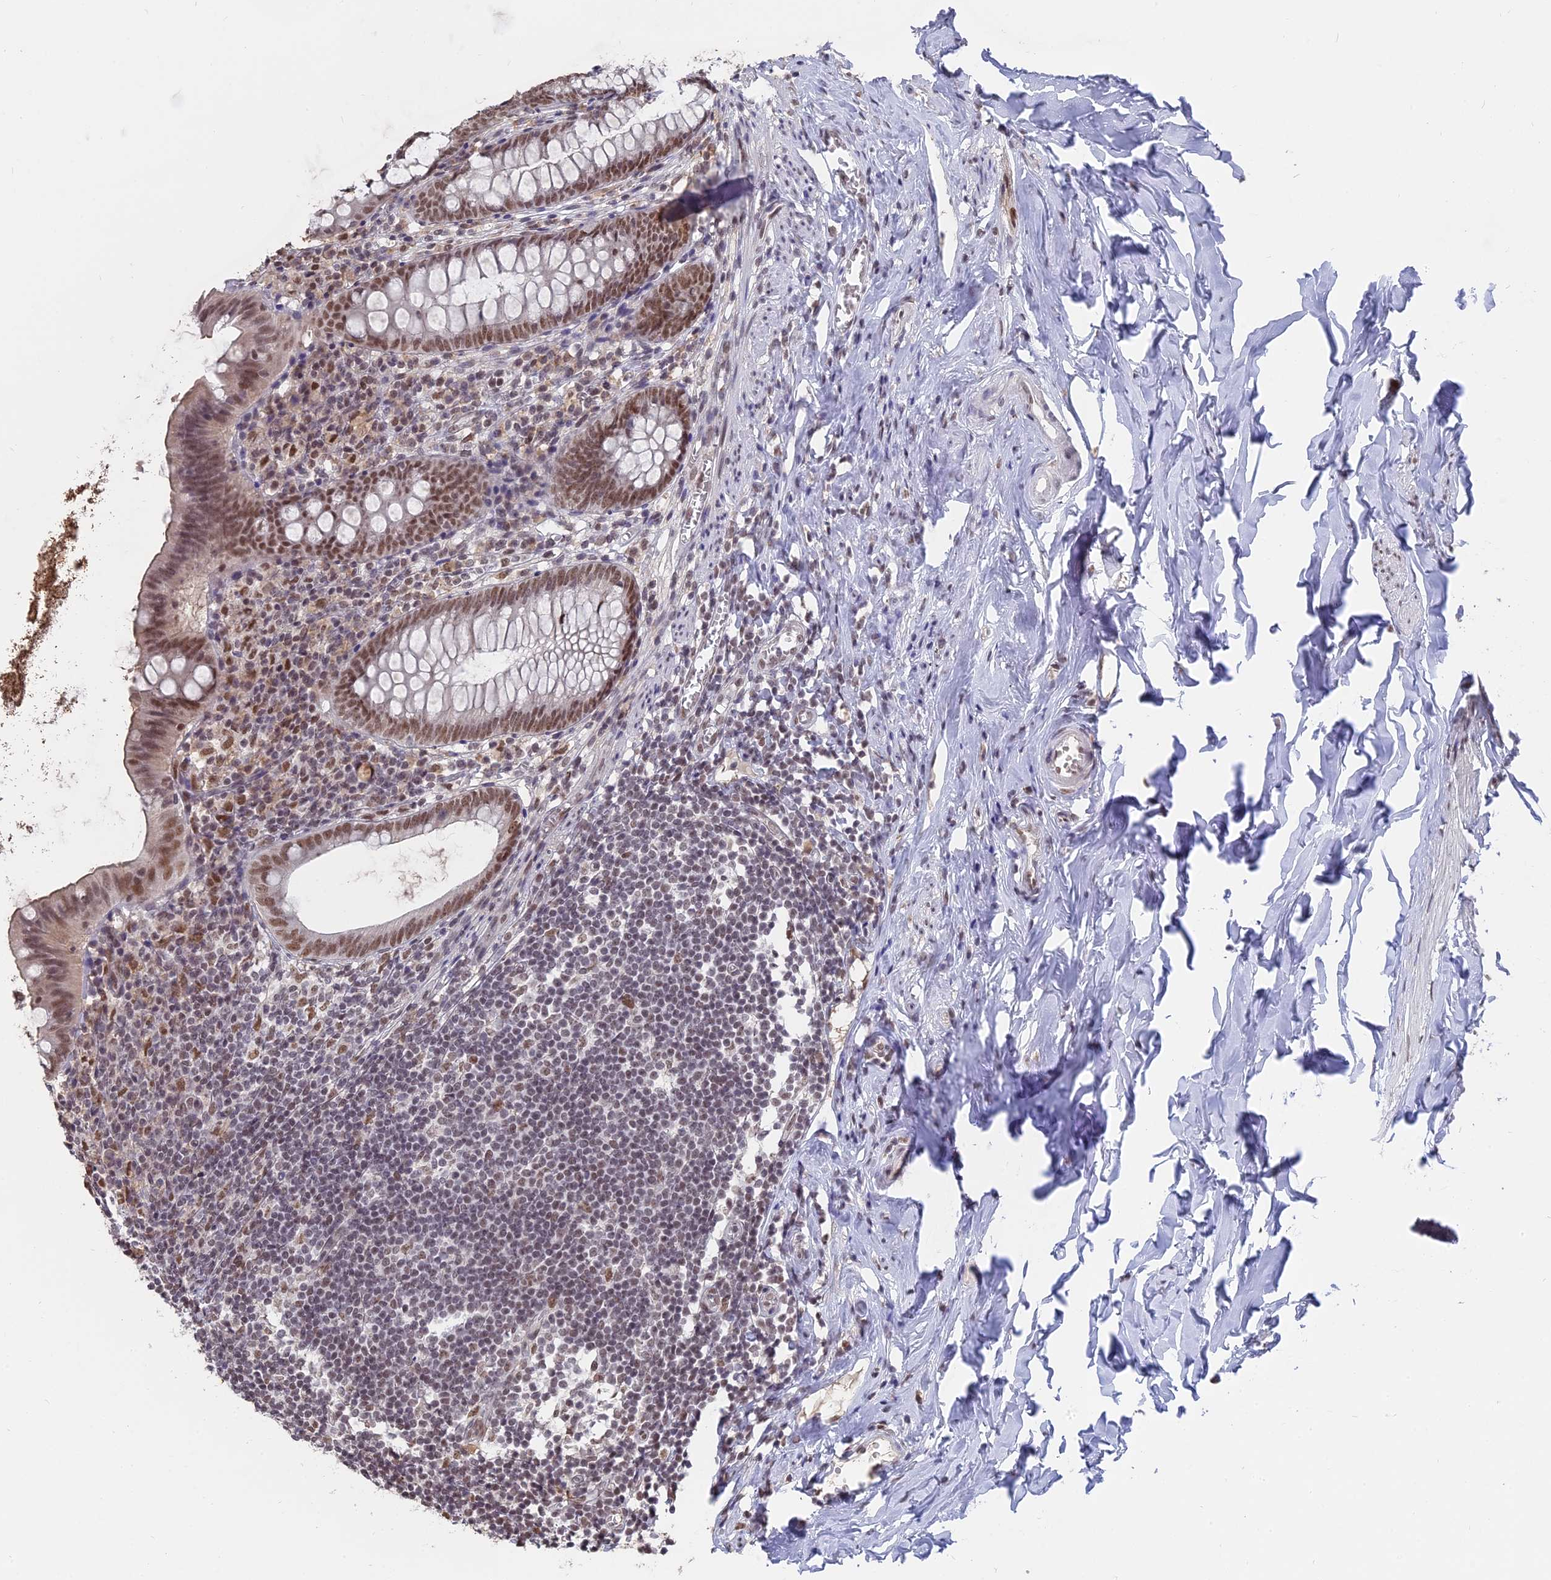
{"staining": {"intensity": "moderate", "quantity": ">75%", "location": "nuclear"}, "tissue": "appendix", "cell_type": "Glandular cells", "image_type": "normal", "snomed": [{"axis": "morphology", "description": "Normal tissue, NOS"}, {"axis": "topography", "description": "Appendix"}], "caption": "Immunohistochemistry (IHC) histopathology image of normal appendix: appendix stained using IHC shows medium levels of moderate protein expression localized specifically in the nuclear of glandular cells, appearing as a nuclear brown color.", "gene": "NR1H3", "patient": {"sex": "female", "age": 51}}